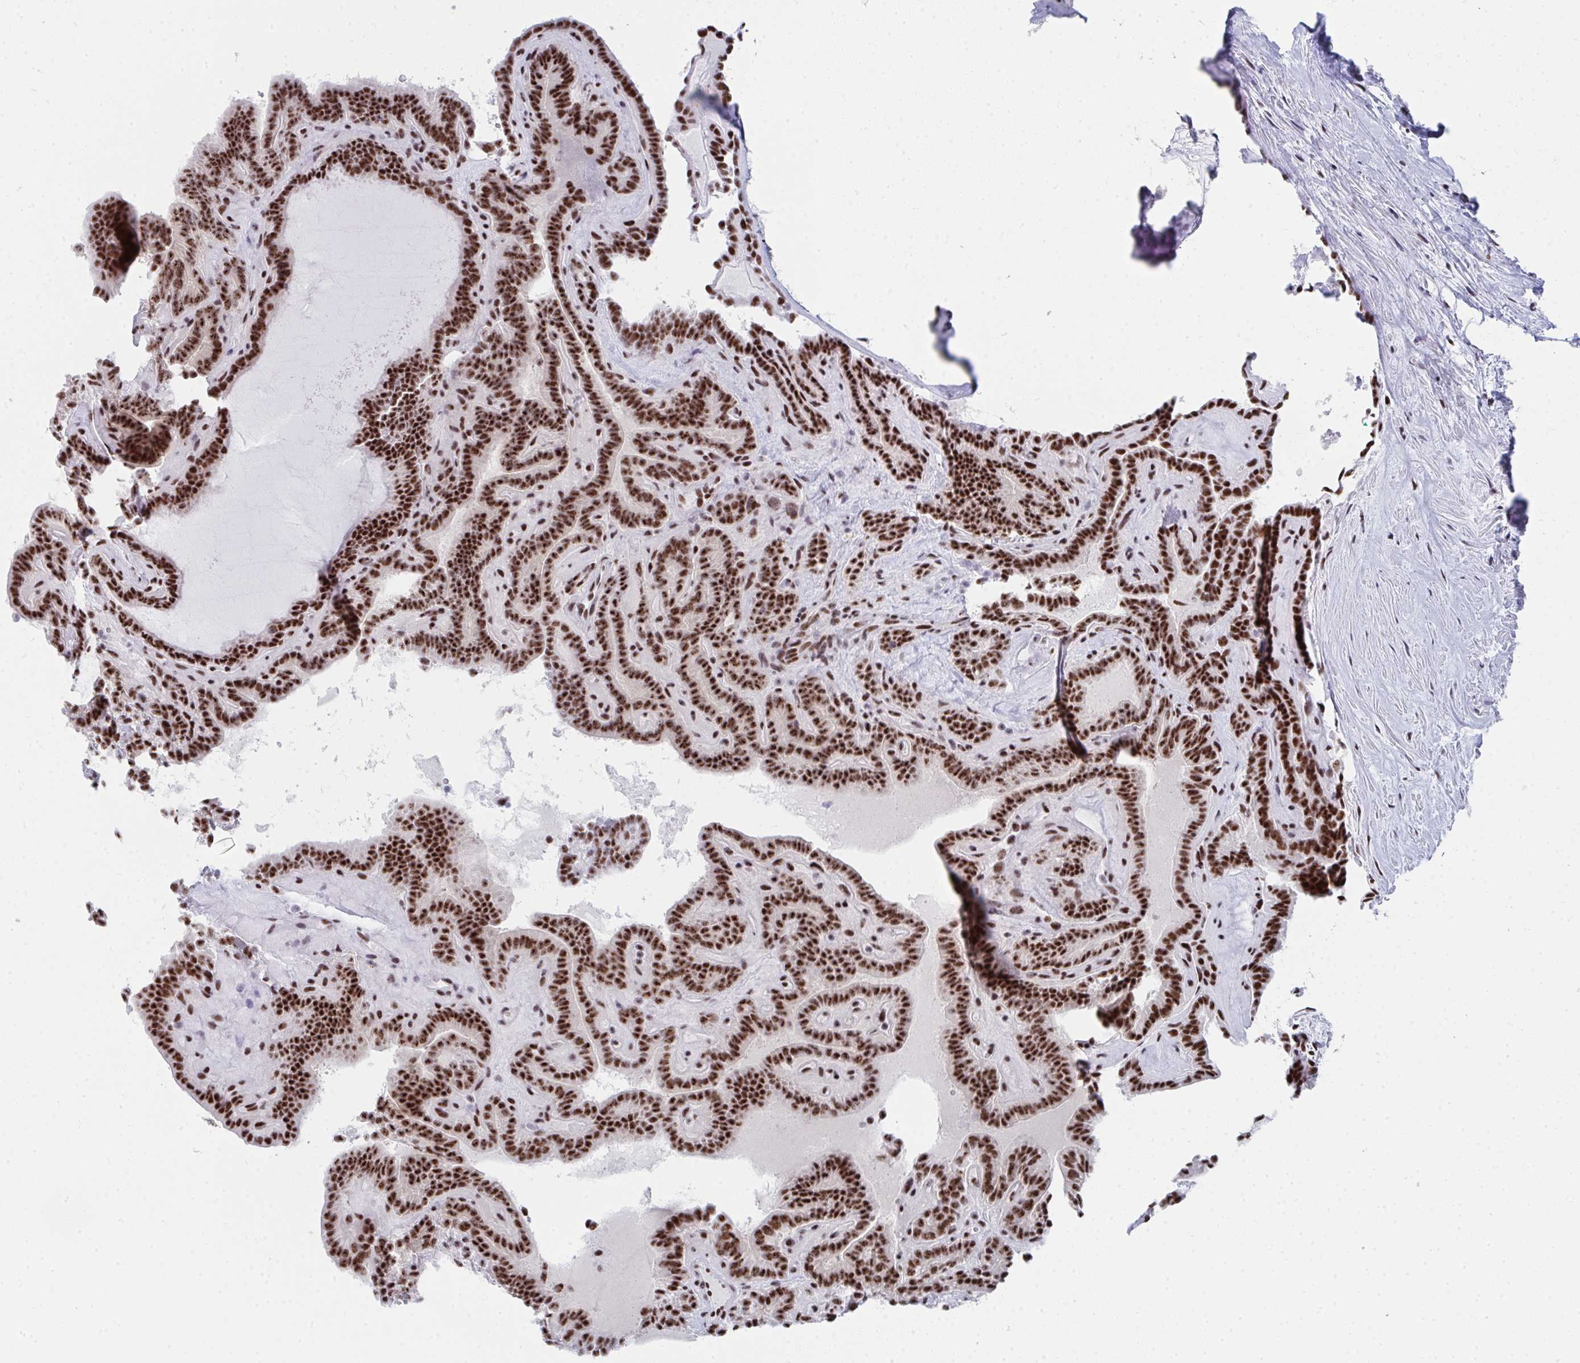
{"staining": {"intensity": "strong", "quantity": ">75%", "location": "nuclear"}, "tissue": "thyroid cancer", "cell_type": "Tumor cells", "image_type": "cancer", "snomed": [{"axis": "morphology", "description": "Papillary adenocarcinoma, NOS"}, {"axis": "topography", "description": "Thyroid gland"}], "caption": "Human thyroid papillary adenocarcinoma stained with a protein marker shows strong staining in tumor cells.", "gene": "SNRNP70", "patient": {"sex": "female", "age": 21}}